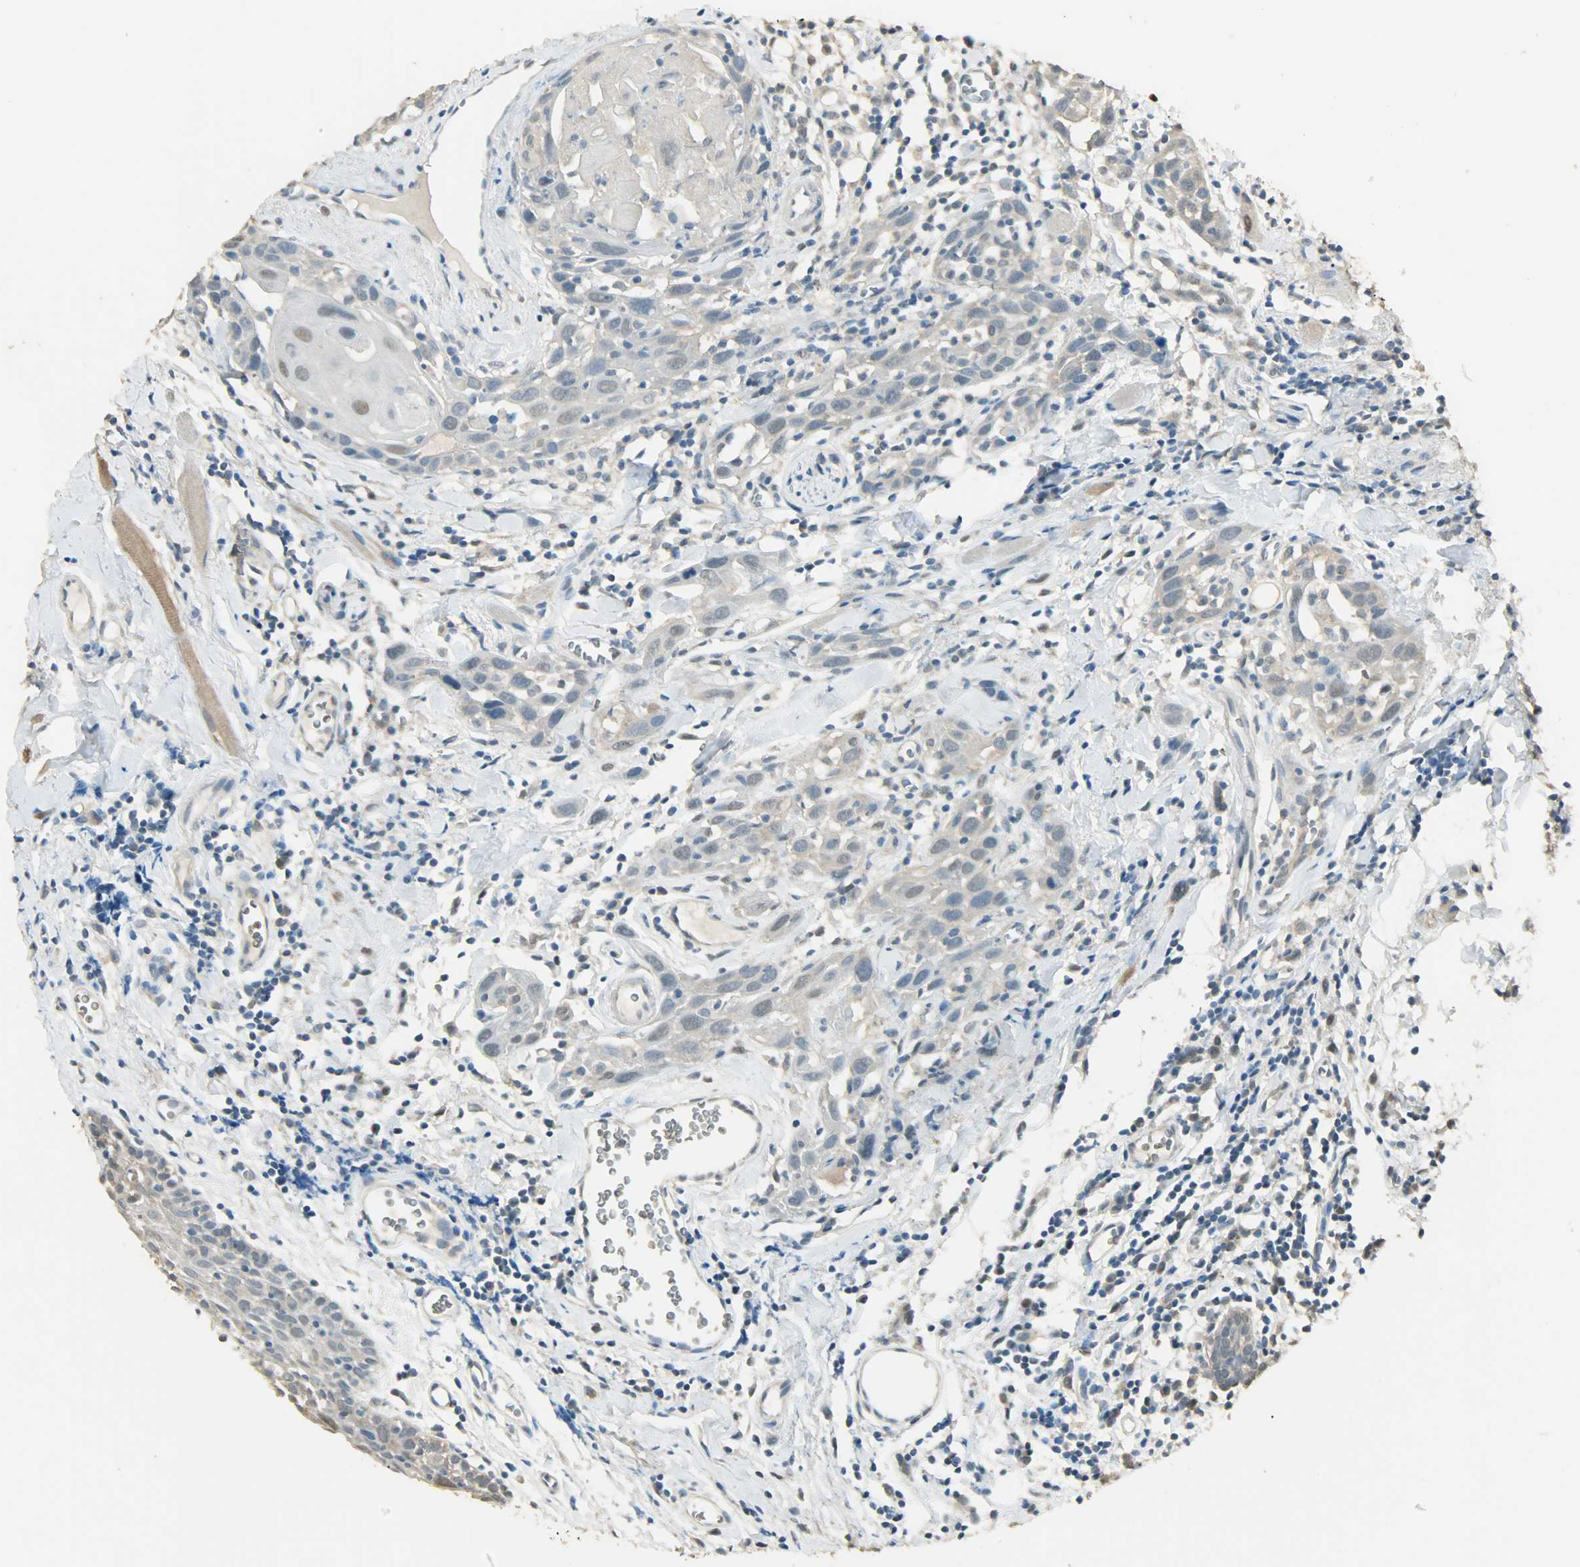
{"staining": {"intensity": "negative", "quantity": "none", "location": "none"}, "tissue": "head and neck cancer", "cell_type": "Tumor cells", "image_type": "cancer", "snomed": [{"axis": "morphology", "description": "Squamous cell carcinoma, NOS"}, {"axis": "topography", "description": "Oral tissue"}, {"axis": "topography", "description": "Head-Neck"}], "caption": "Immunohistochemistry image of human head and neck squamous cell carcinoma stained for a protein (brown), which shows no expression in tumor cells.", "gene": "PRMT5", "patient": {"sex": "female", "age": 50}}